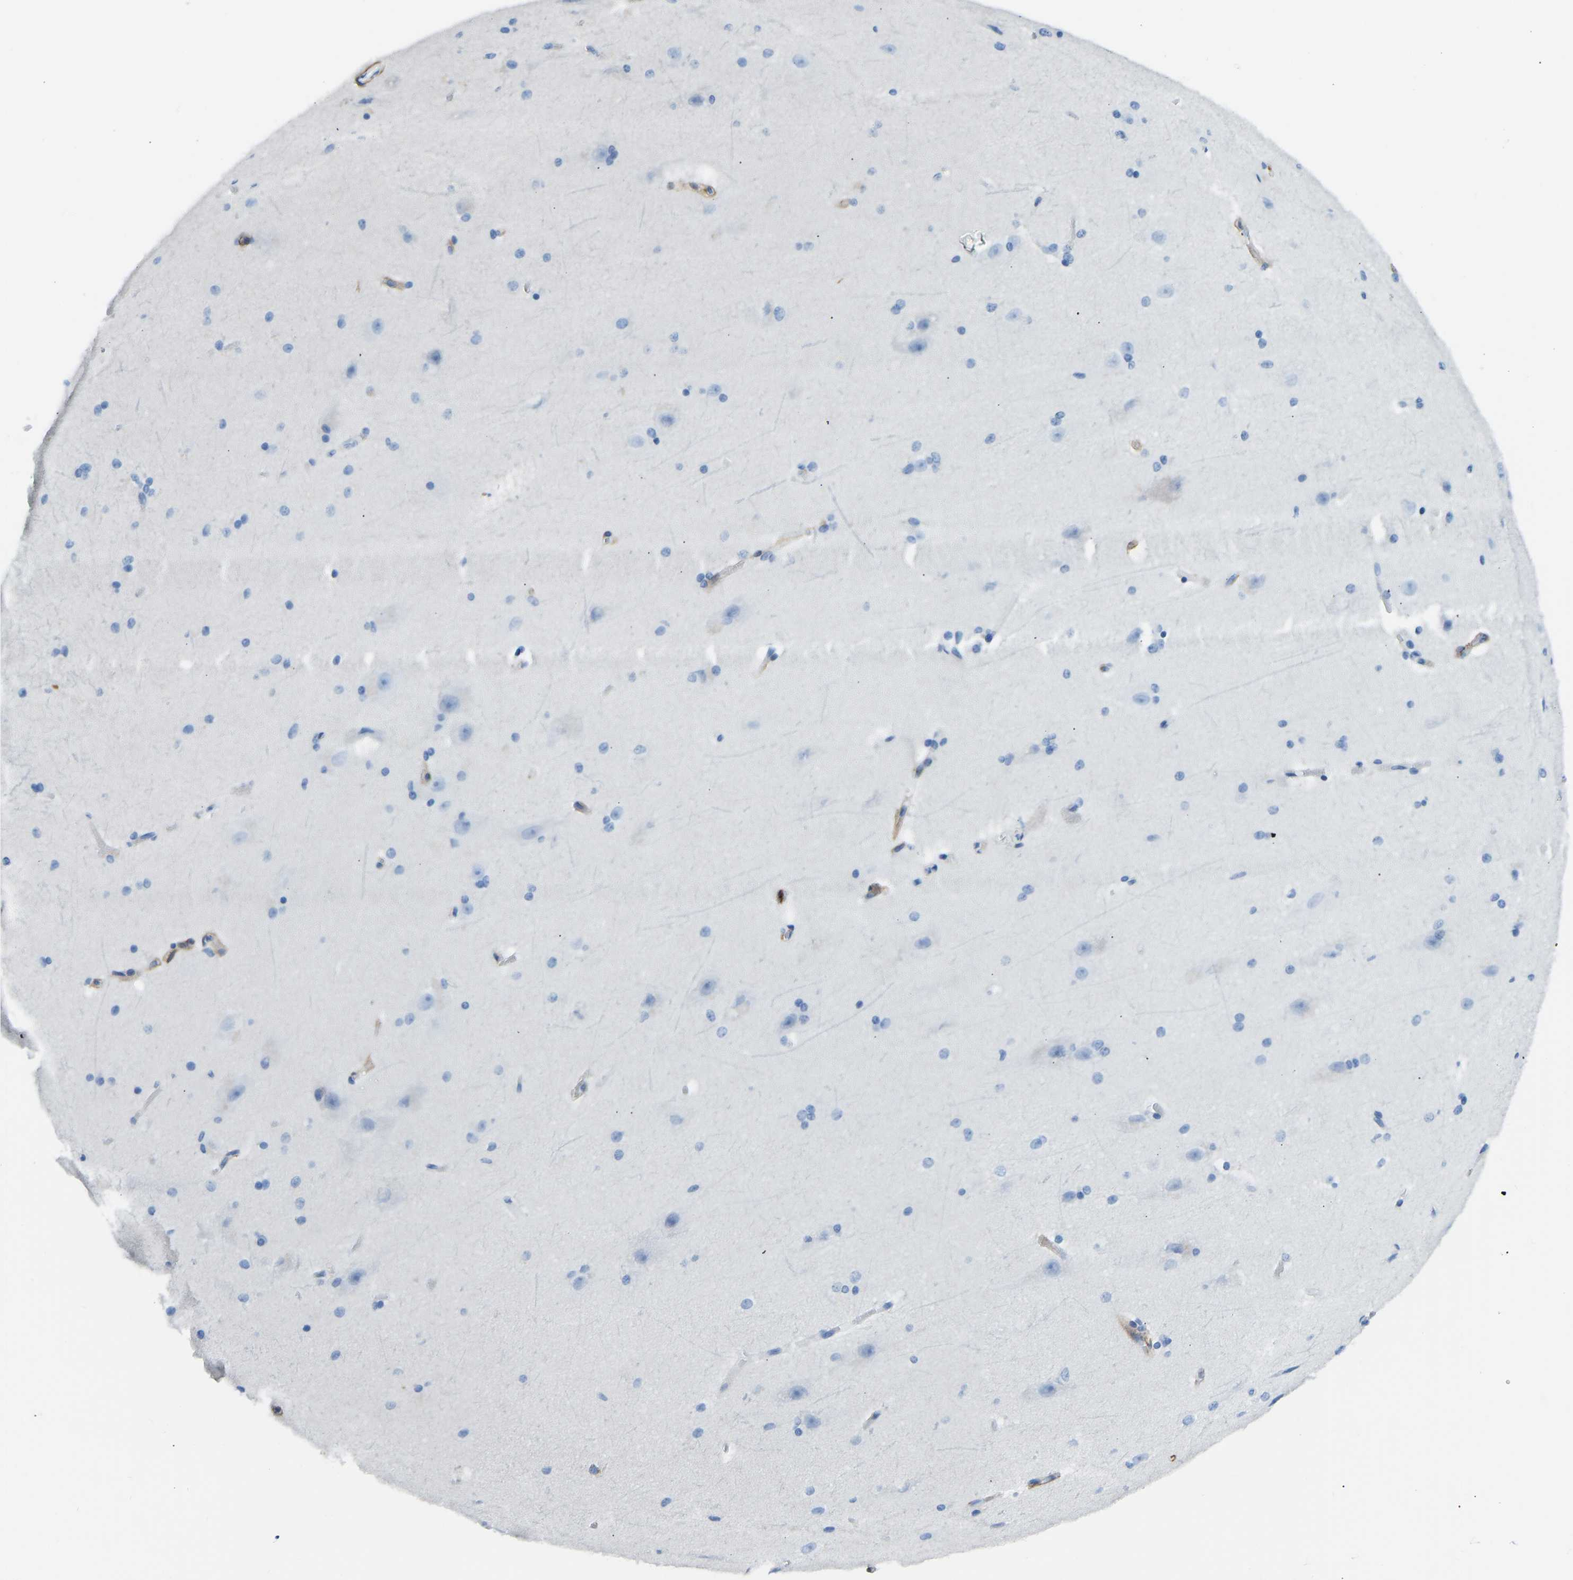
{"staining": {"intensity": "weak", "quantity": "25%-75%", "location": "cytoplasmic/membranous"}, "tissue": "cerebral cortex", "cell_type": "Endothelial cells", "image_type": "normal", "snomed": [{"axis": "morphology", "description": "Normal tissue, NOS"}, {"axis": "topography", "description": "Cerebral cortex"}, {"axis": "topography", "description": "Hippocampus"}], "caption": "Protein expression by immunohistochemistry (IHC) exhibits weak cytoplasmic/membranous positivity in about 25%-75% of endothelial cells in benign cerebral cortex.", "gene": "COL15A1", "patient": {"sex": "female", "age": 19}}